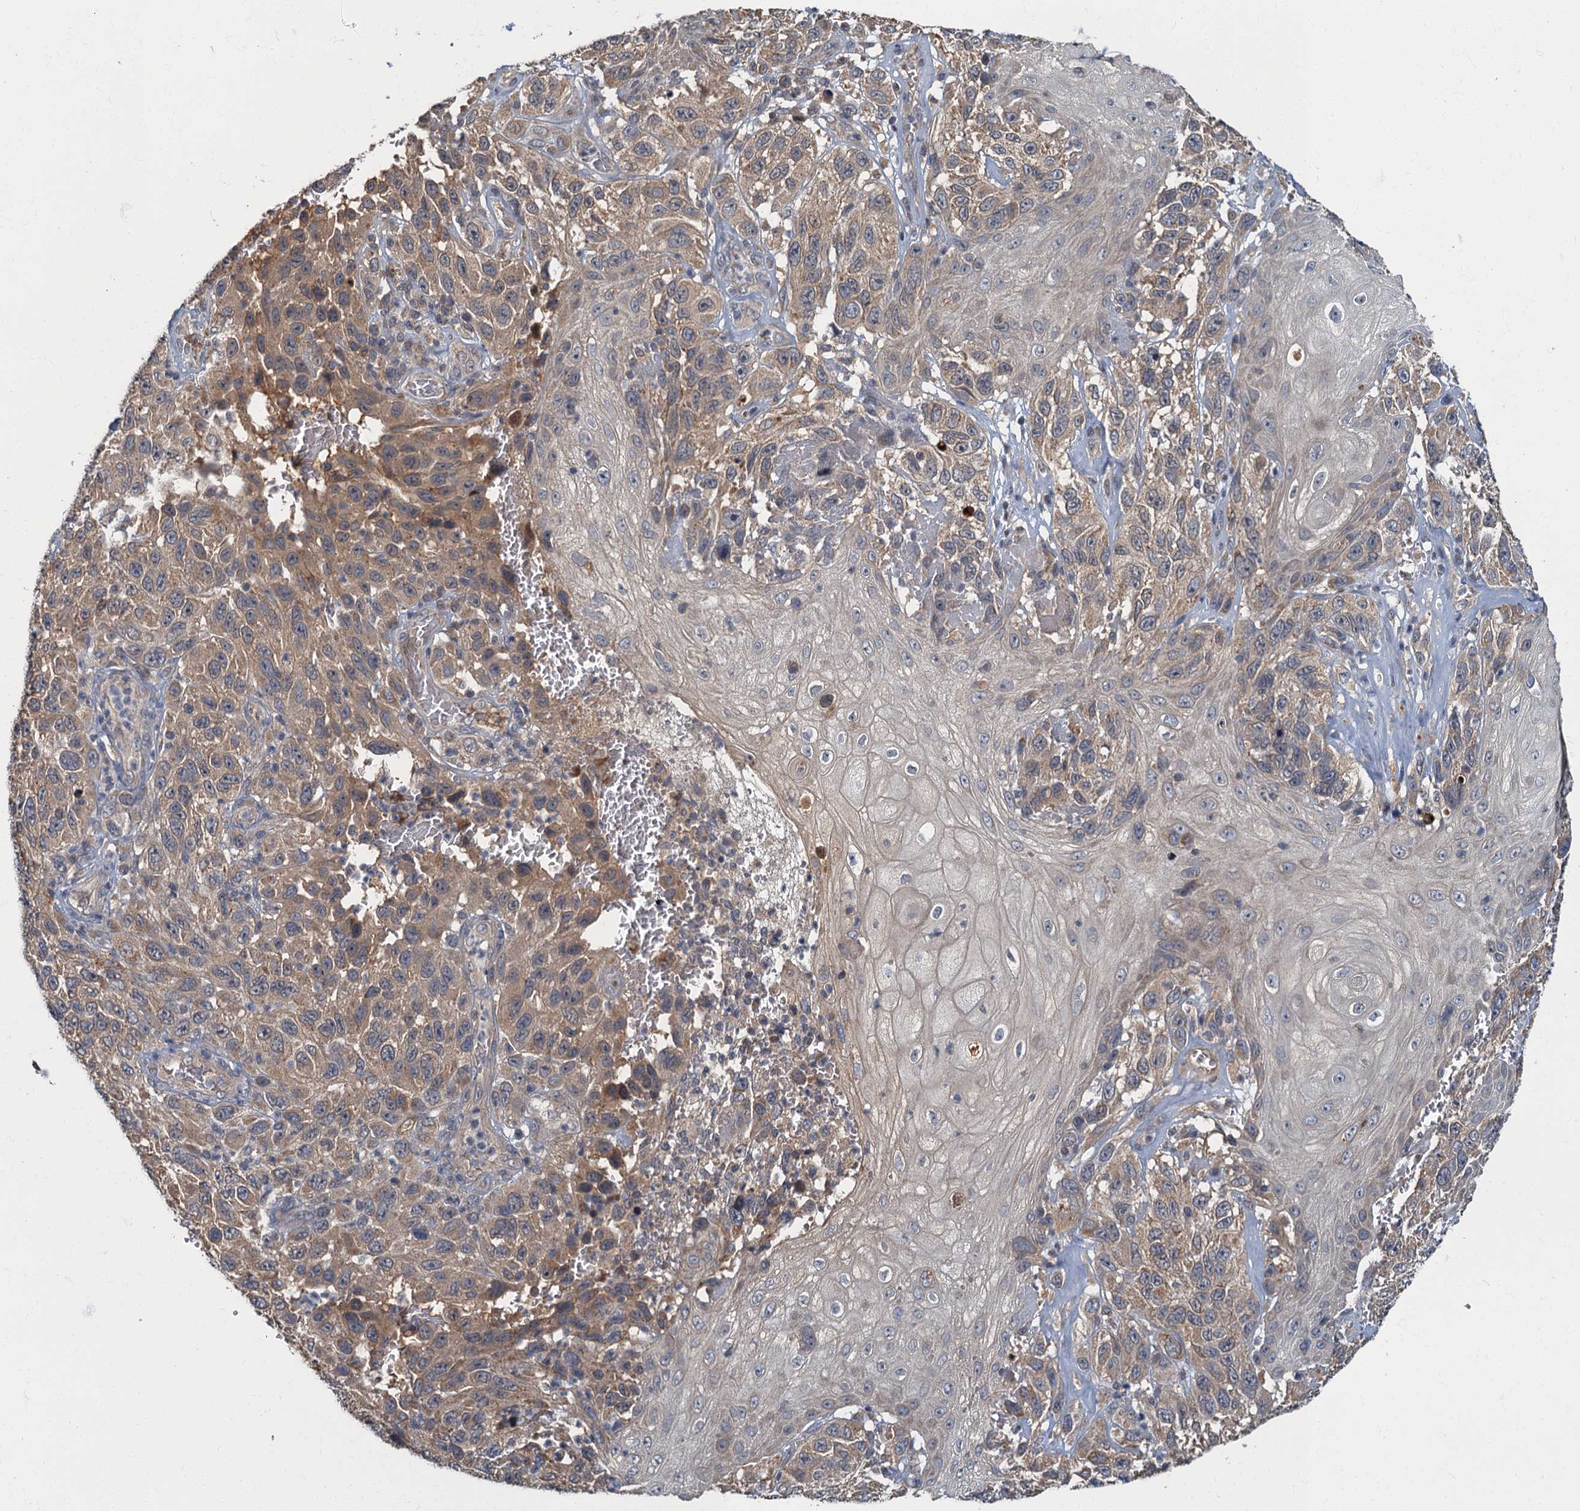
{"staining": {"intensity": "weak", "quantity": "25%-75%", "location": "cytoplasmic/membranous"}, "tissue": "melanoma", "cell_type": "Tumor cells", "image_type": "cancer", "snomed": [{"axis": "morphology", "description": "Normal tissue, NOS"}, {"axis": "morphology", "description": "Malignant melanoma, NOS"}, {"axis": "topography", "description": "Skin"}], "caption": "Weak cytoplasmic/membranous staining is present in approximately 25%-75% of tumor cells in malignant melanoma. The staining is performed using DAB brown chromogen to label protein expression. The nuclei are counter-stained blue using hematoxylin.", "gene": "WDCP", "patient": {"sex": "female", "age": 96}}